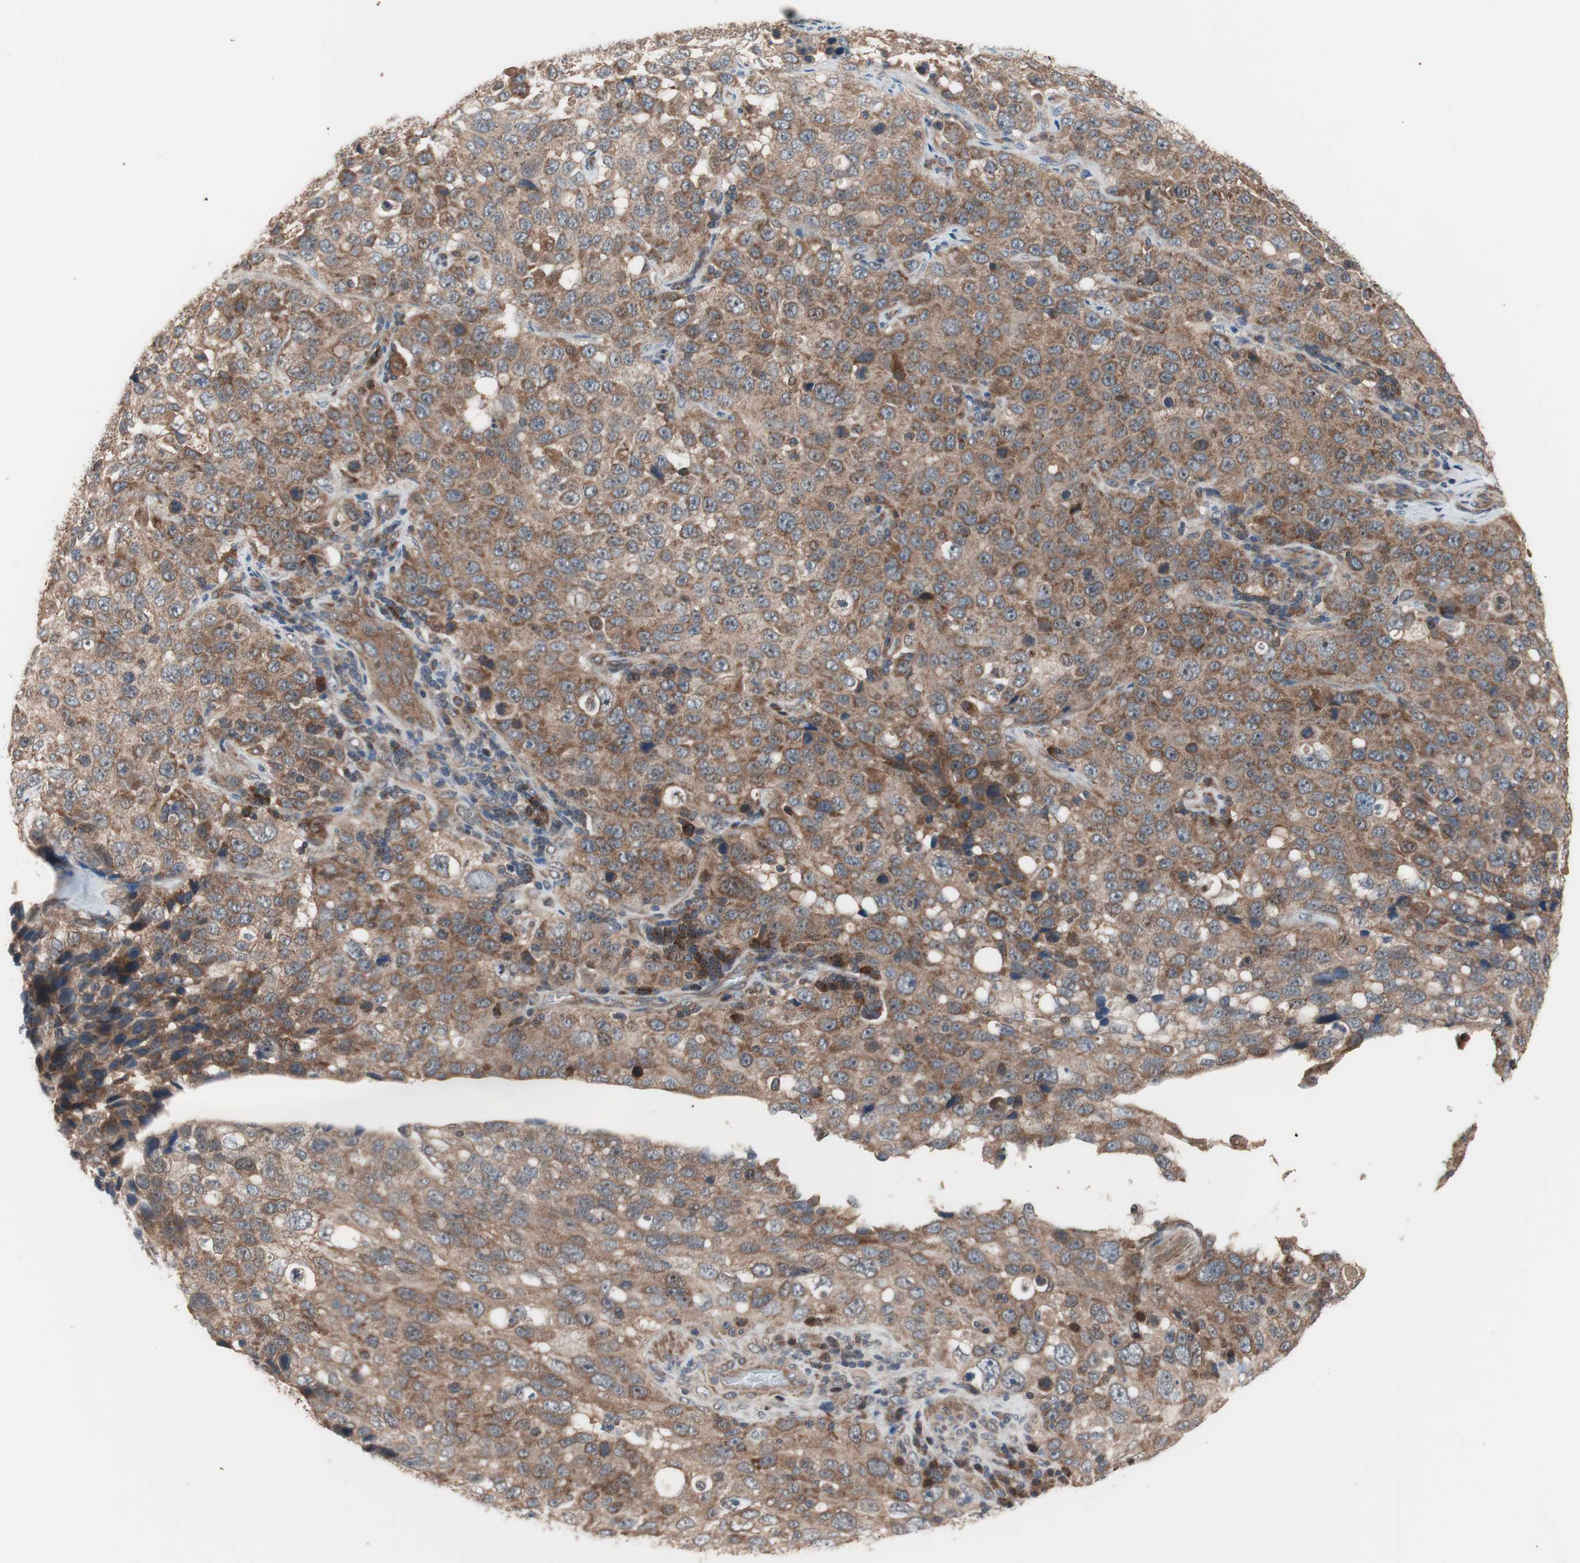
{"staining": {"intensity": "moderate", "quantity": ">75%", "location": "cytoplasmic/membranous"}, "tissue": "stomach cancer", "cell_type": "Tumor cells", "image_type": "cancer", "snomed": [{"axis": "morphology", "description": "Normal tissue, NOS"}, {"axis": "morphology", "description": "Adenocarcinoma, NOS"}, {"axis": "topography", "description": "Stomach"}], "caption": "Stomach adenocarcinoma stained with a protein marker displays moderate staining in tumor cells.", "gene": "HMBS", "patient": {"sex": "male", "age": 48}}